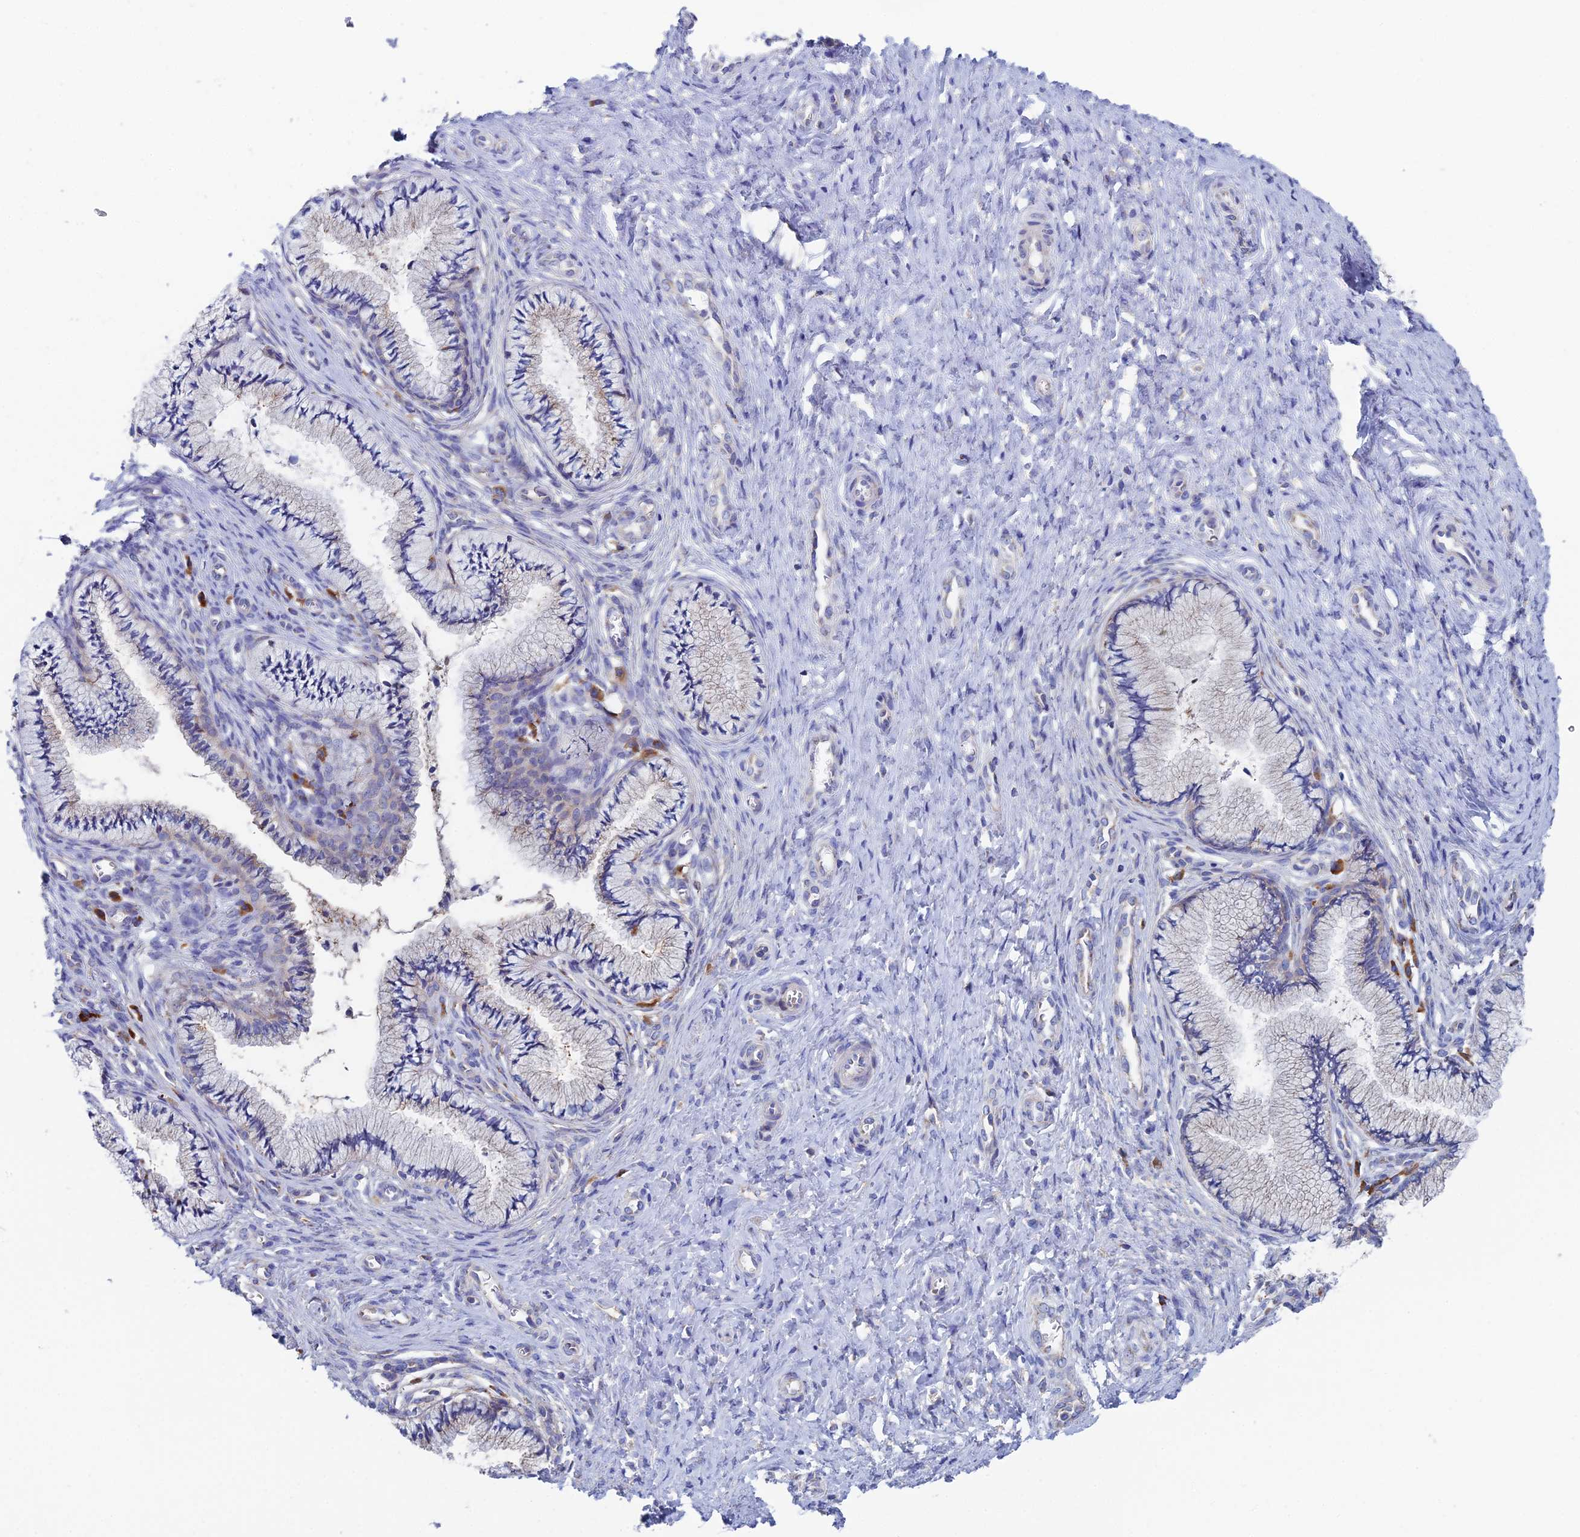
{"staining": {"intensity": "moderate", "quantity": "25%-75%", "location": "cytoplasmic/membranous"}, "tissue": "cervix", "cell_type": "Glandular cells", "image_type": "normal", "snomed": [{"axis": "morphology", "description": "Normal tissue, NOS"}, {"axis": "topography", "description": "Cervix"}], "caption": "Human cervix stained for a protein (brown) demonstrates moderate cytoplasmic/membranous positive staining in about 25%-75% of glandular cells.", "gene": "CLCN3", "patient": {"sex": "female", "age": 36}}